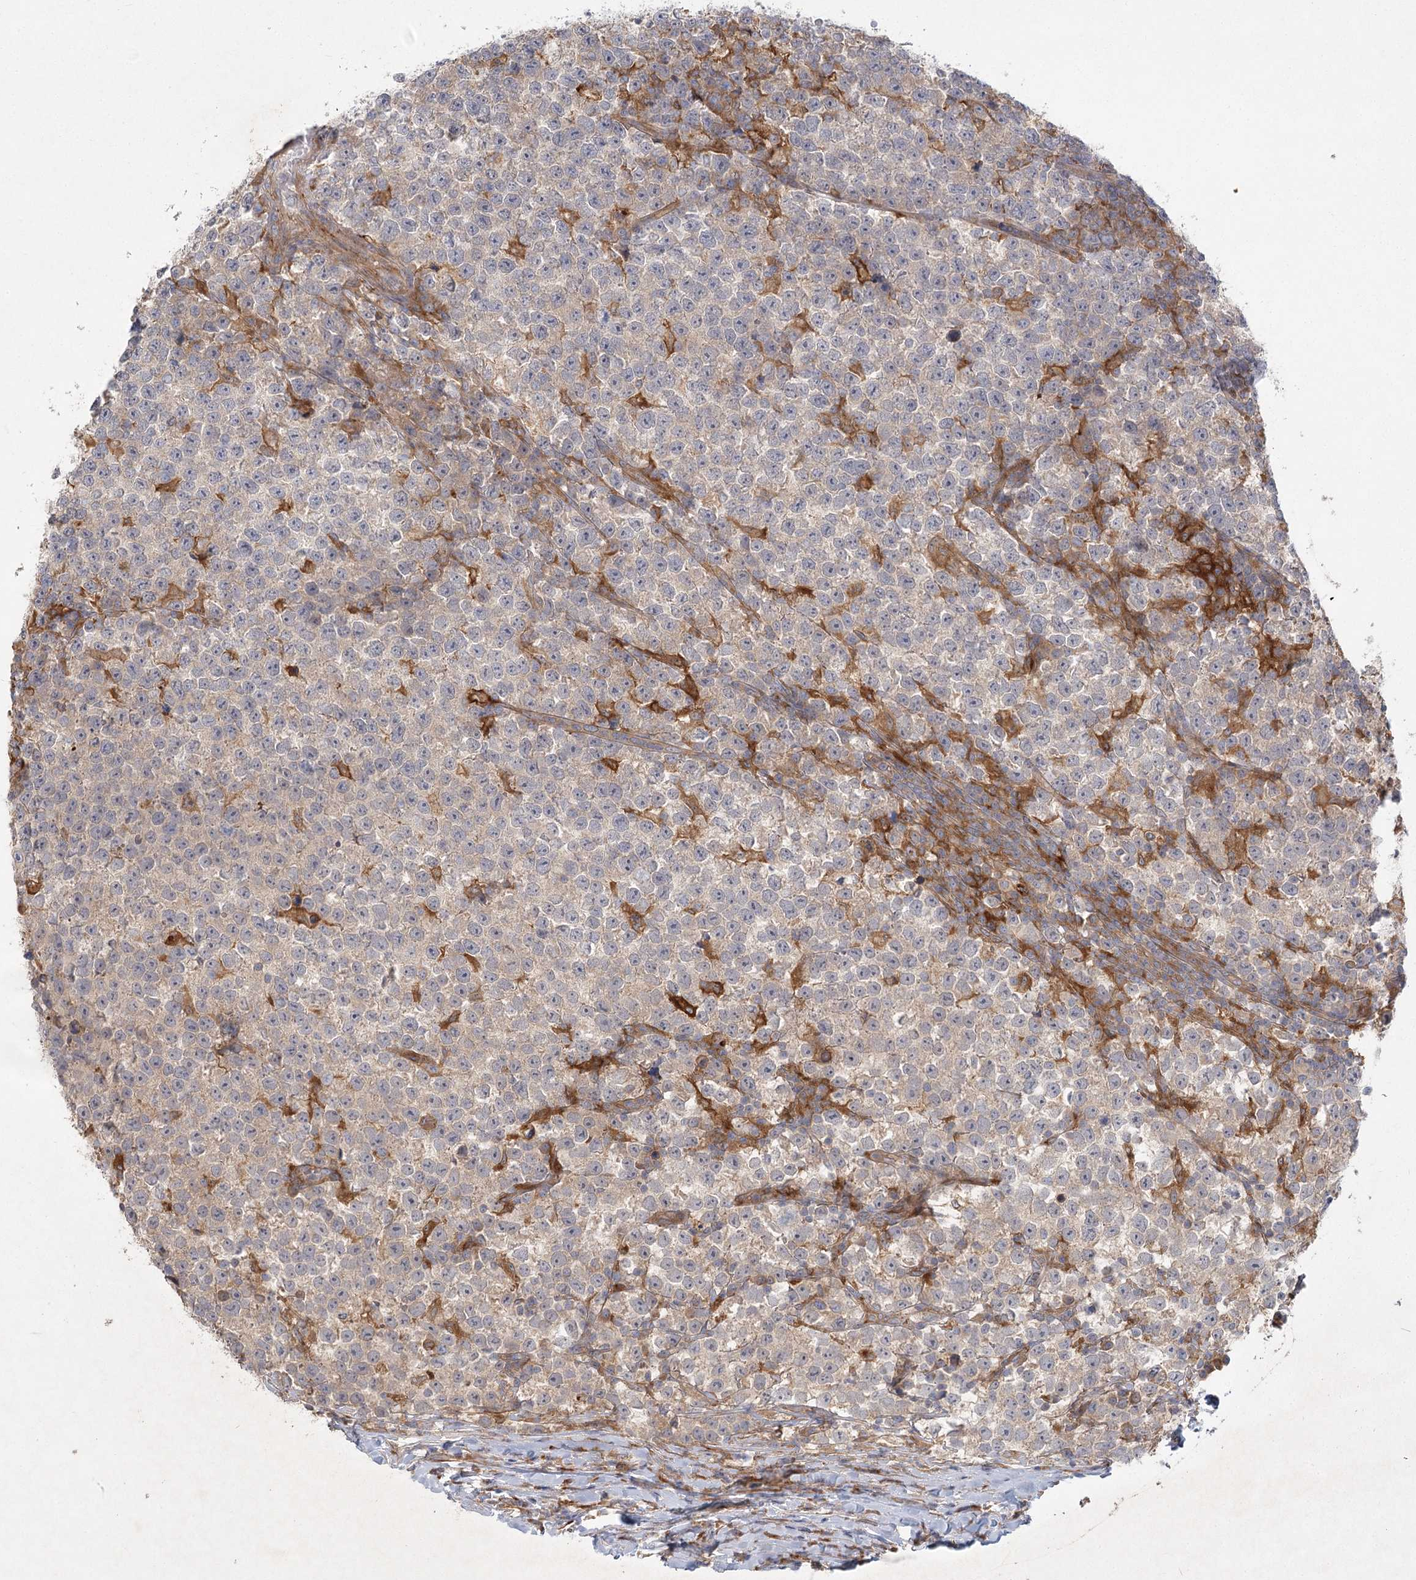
{"staining": {"intensity": "weak", "quantity": "25%-75%", "location": "cytoplasmic/membranous"}, "tissue": "testis cancer", "cell_type": "Tumor cells", "image_type": "cancer", "snomed": [{"axis": "morphology", "description": "Normal tissue, NOS"}, {"axis": "morphology", "description": "Seminoma, NOS"}, {"axis": "topography", "description": "Testis"}], "caption": "Seminoma (testis) stained with a brown dye reveals weak cytoplasmic/membranous positive positivity in about 25%-75% of tumor cells.", "gene": "FAM110C", "patient": {"sex": "male", "age": 43}}